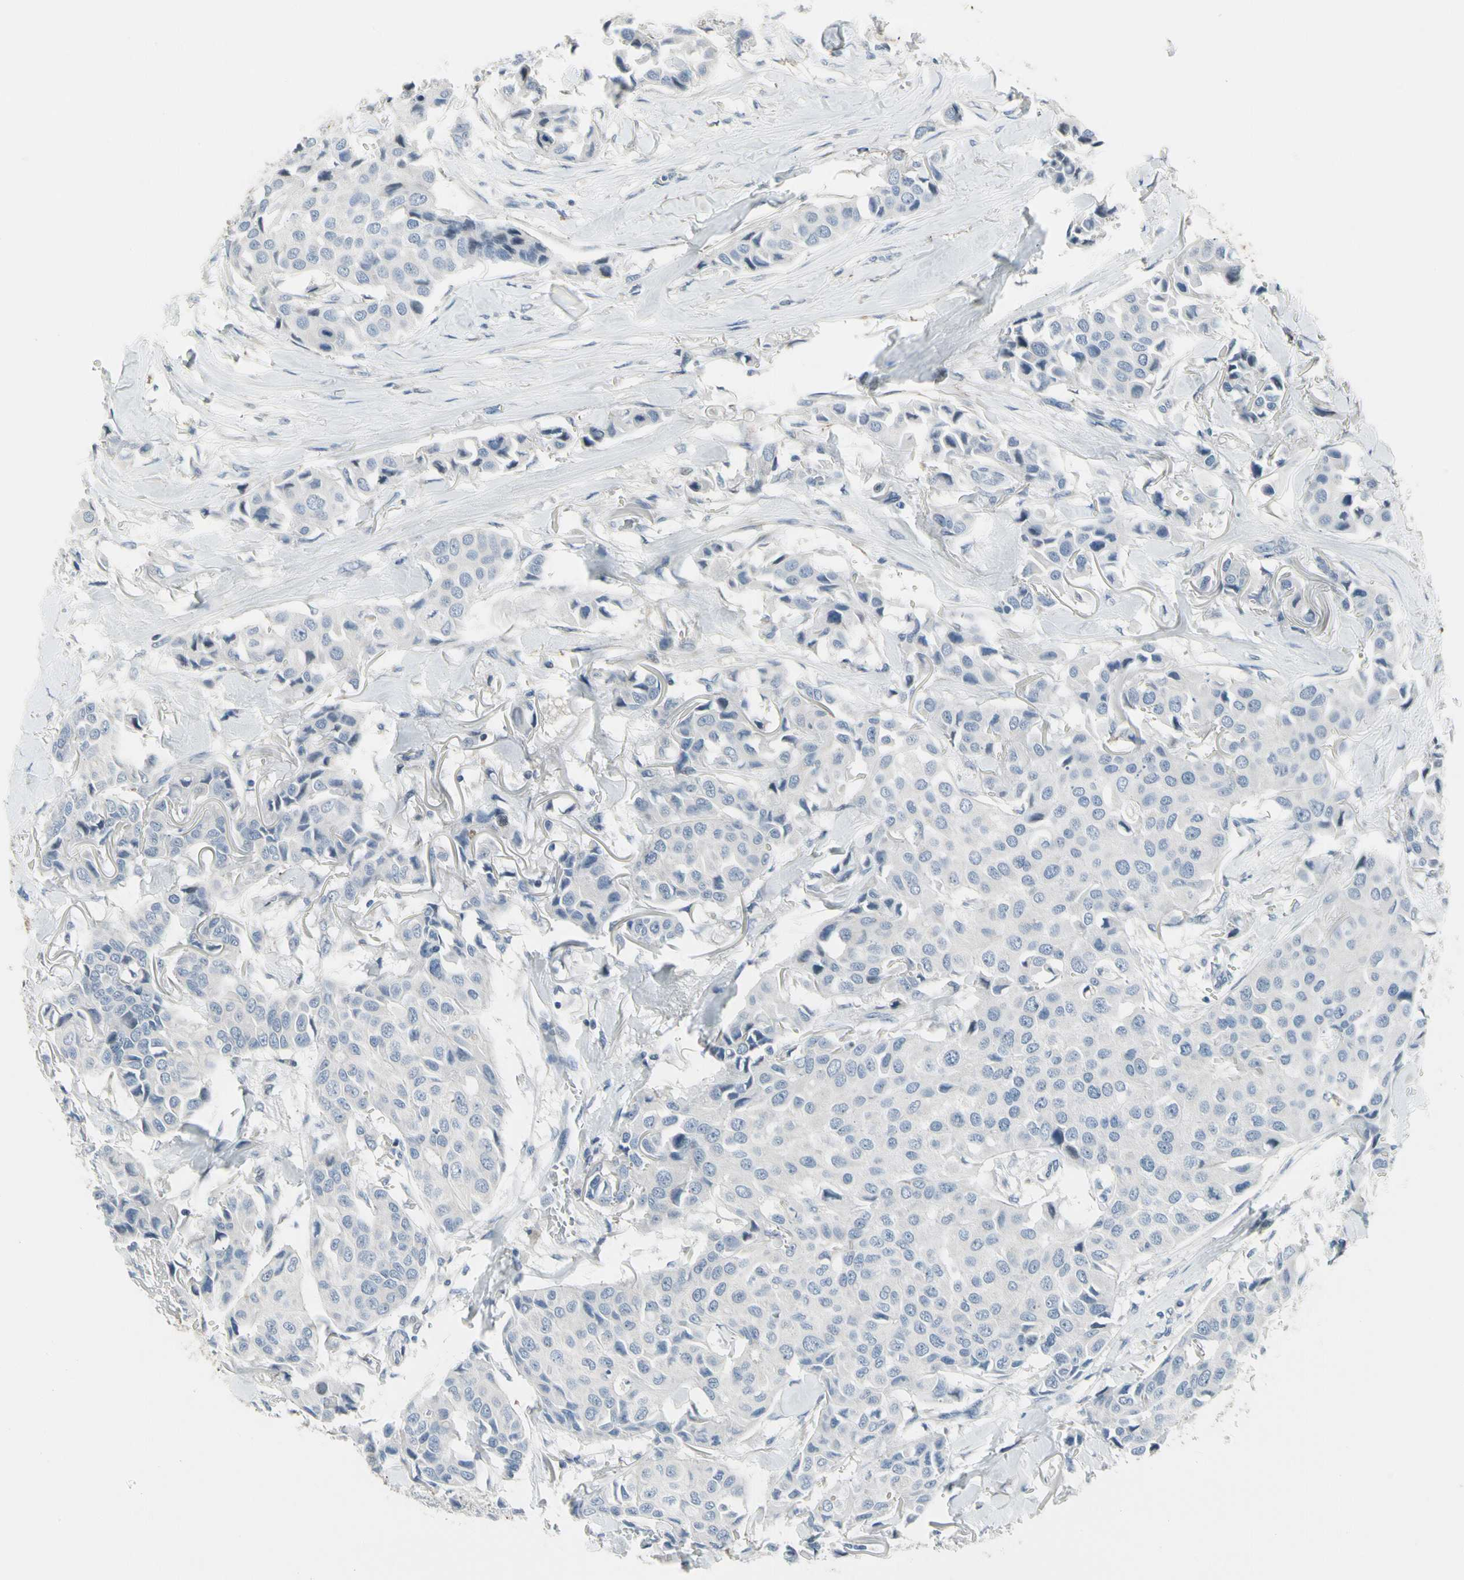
{"staining": {"intensity": "negative", "quantity": "none", "location": "none"}, "tissue": "breast cancer", "cell_type": "Tumor cells", "image_type": "cancer", "snomed": [{"axis": "morphology", "description": "Duct carcinoma"}, {"axis": "topography", "description": "Breast"}], "caption": "Tumor cells show no significant positivity in breast invasive ductal carcinoma.", "gene": "PIGR", "patient": {"sex": "female", "age": 80}}